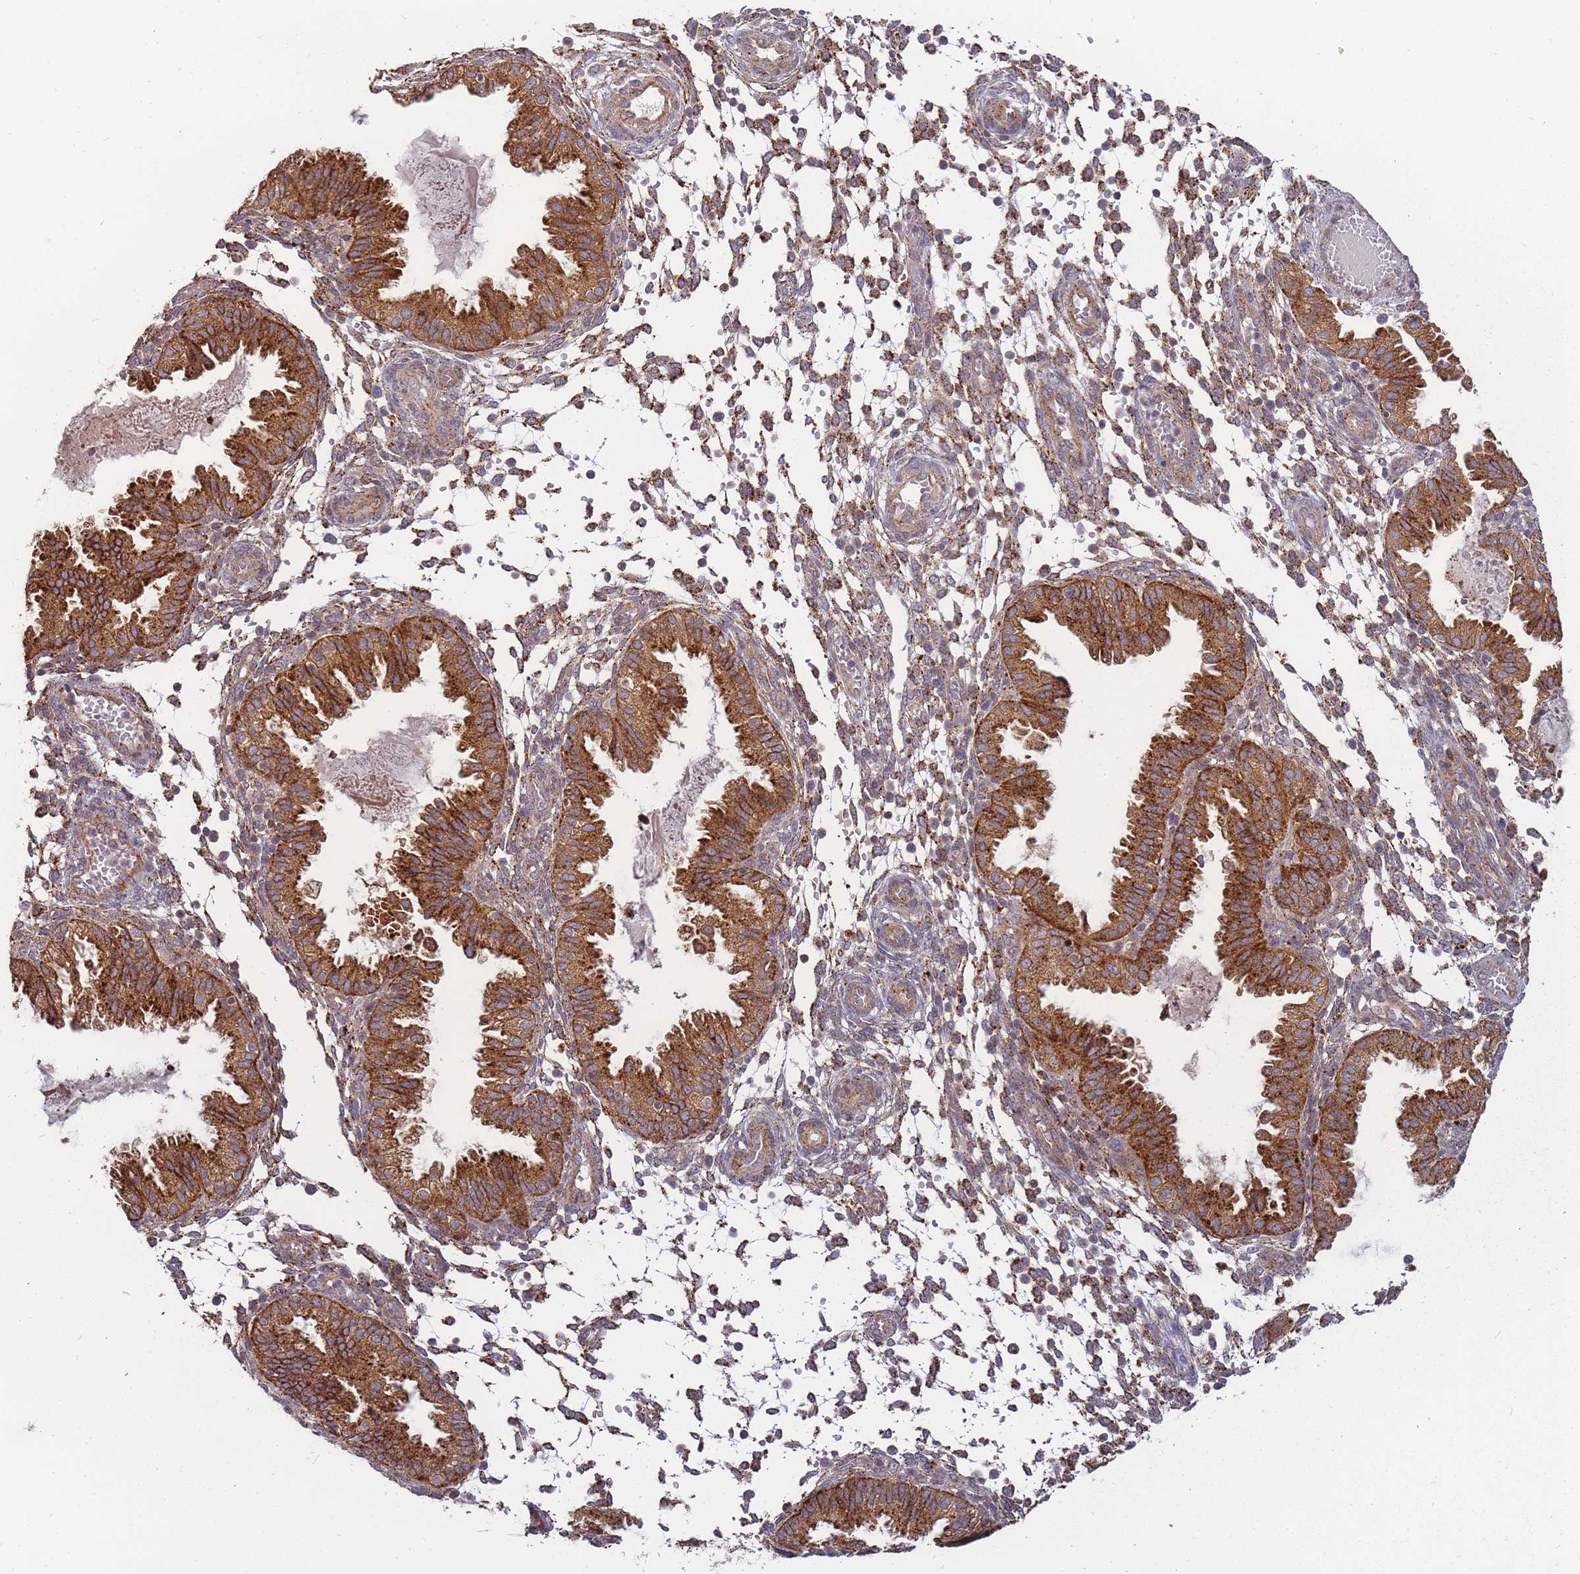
{"staining": {"intensity": "moderate", "quantity": "25%-75%", "location": "cytoplasmic/membranous"}, "tissue": "endometrium", "cell_type": "Cells in endometrial stroma", "image_type": "normal", "snomed": [{"axis": "morphology", "description": "Normal tissue, NOS"}, {"axis": "topography", "description": "Endometrium"}], "caption": "Cells in endometrial stroma exhibit medium levels of moderate cytoplasmic/membranous positivity in approximately 25%-75% of cells in normal human endometrium. The staining was performed using DAB (3,3'-diaminobenzidine) to visualize the protein expression in brown, while the nuclei were stained in blue with hematoxylin (Magnification: 20x).", "gene": "ATG5", "patient": {"sex": "female", "age": 33}}